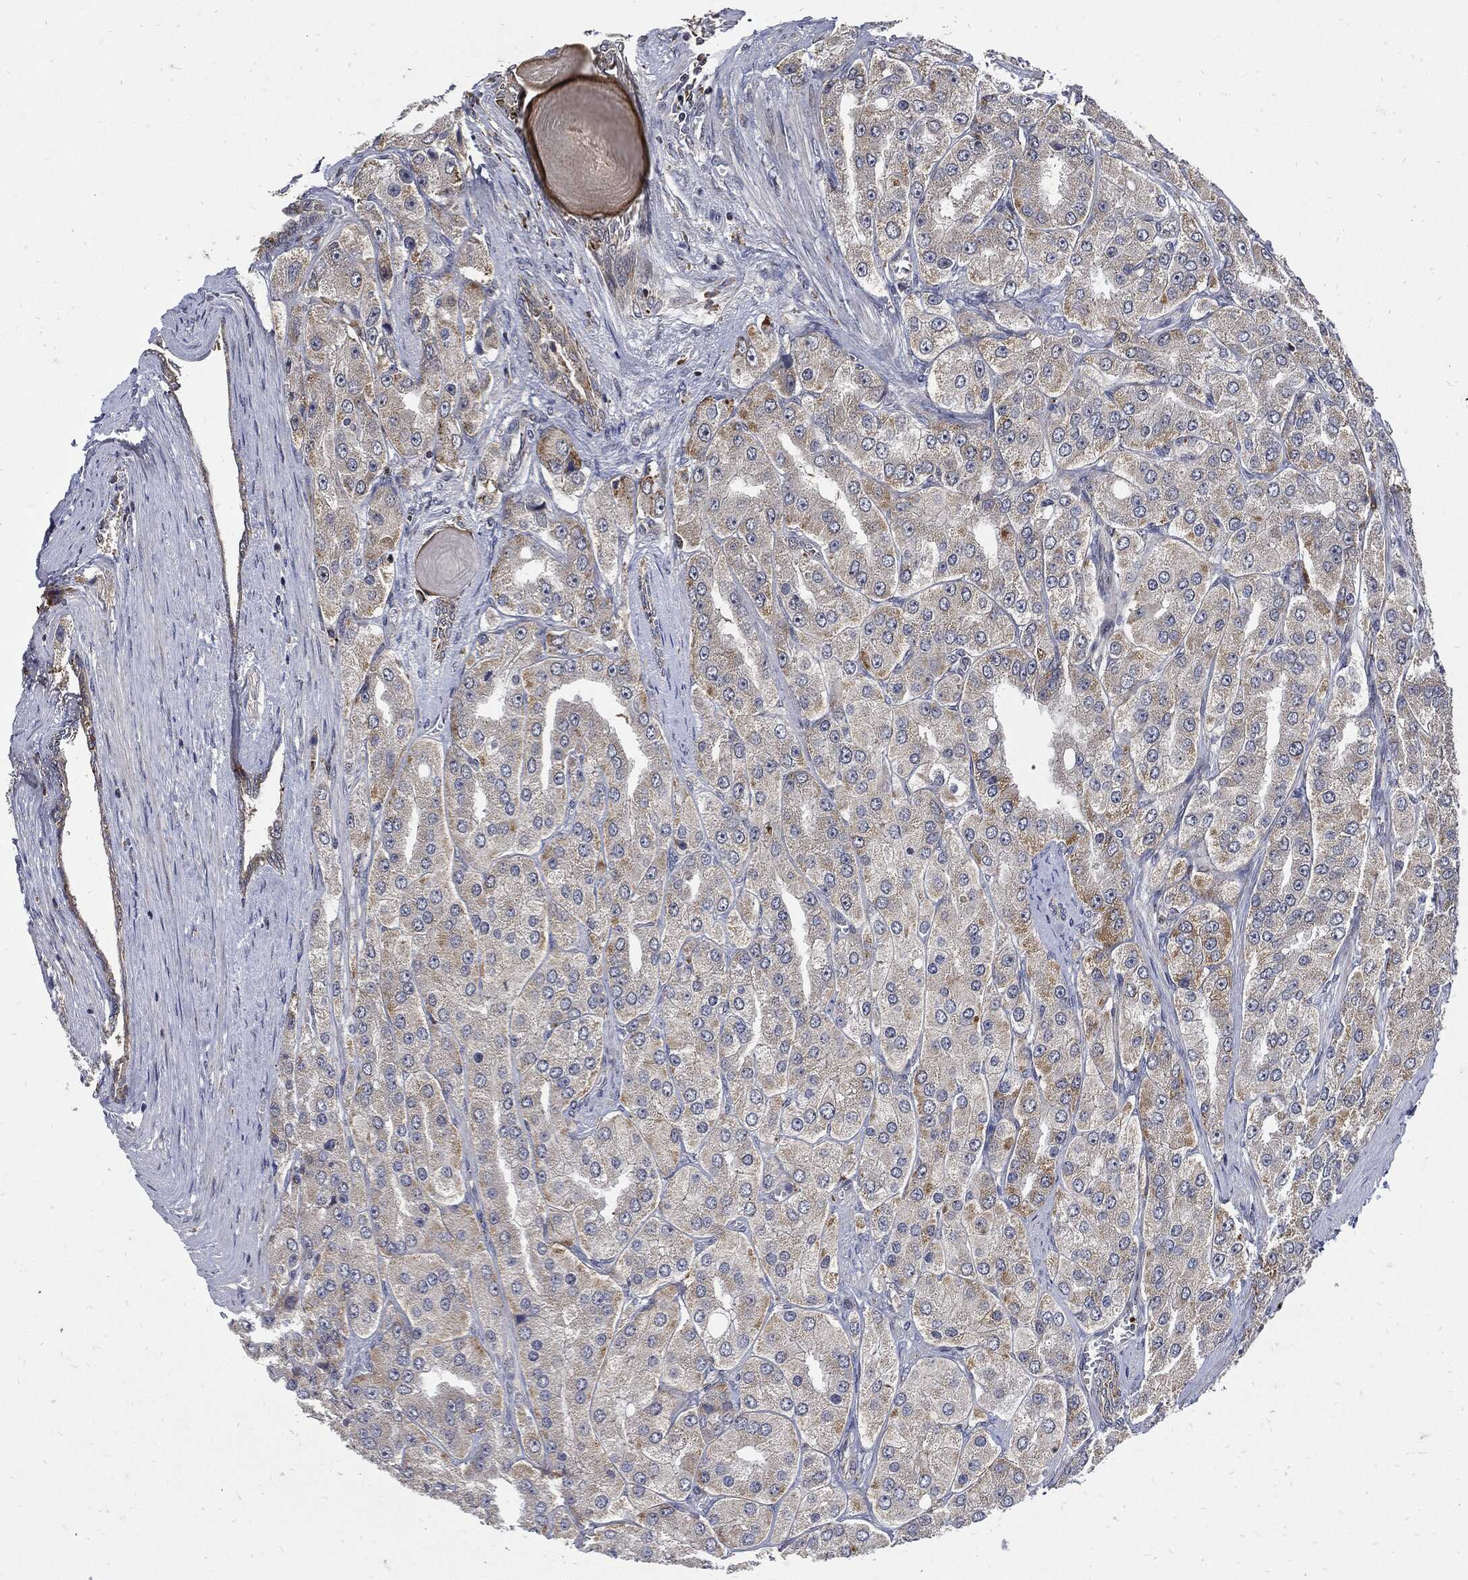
{"staining": {"intensity": "moderate", "quantity": "<25%", "location": "cytoplasmic/membranous"}, "tissue": "prostate cancer", "cell_type": "Tumor cells", "image_type": "cancer", "snomed": [{"axis": "morphology", "description": "Adenocarcinoma, Low grade"}, {"axis": "topography", "description": "Prostate"}], "caption": "The image displays immunohistochemical staining of prostate cancer (low-grade adenocarcinoma). There is moderate cytoplasmic/membranous staining is seen in about <25% of tumor cells.", "gene": "SLC31A2", "patient": {"sex": "male", "age": 69}}